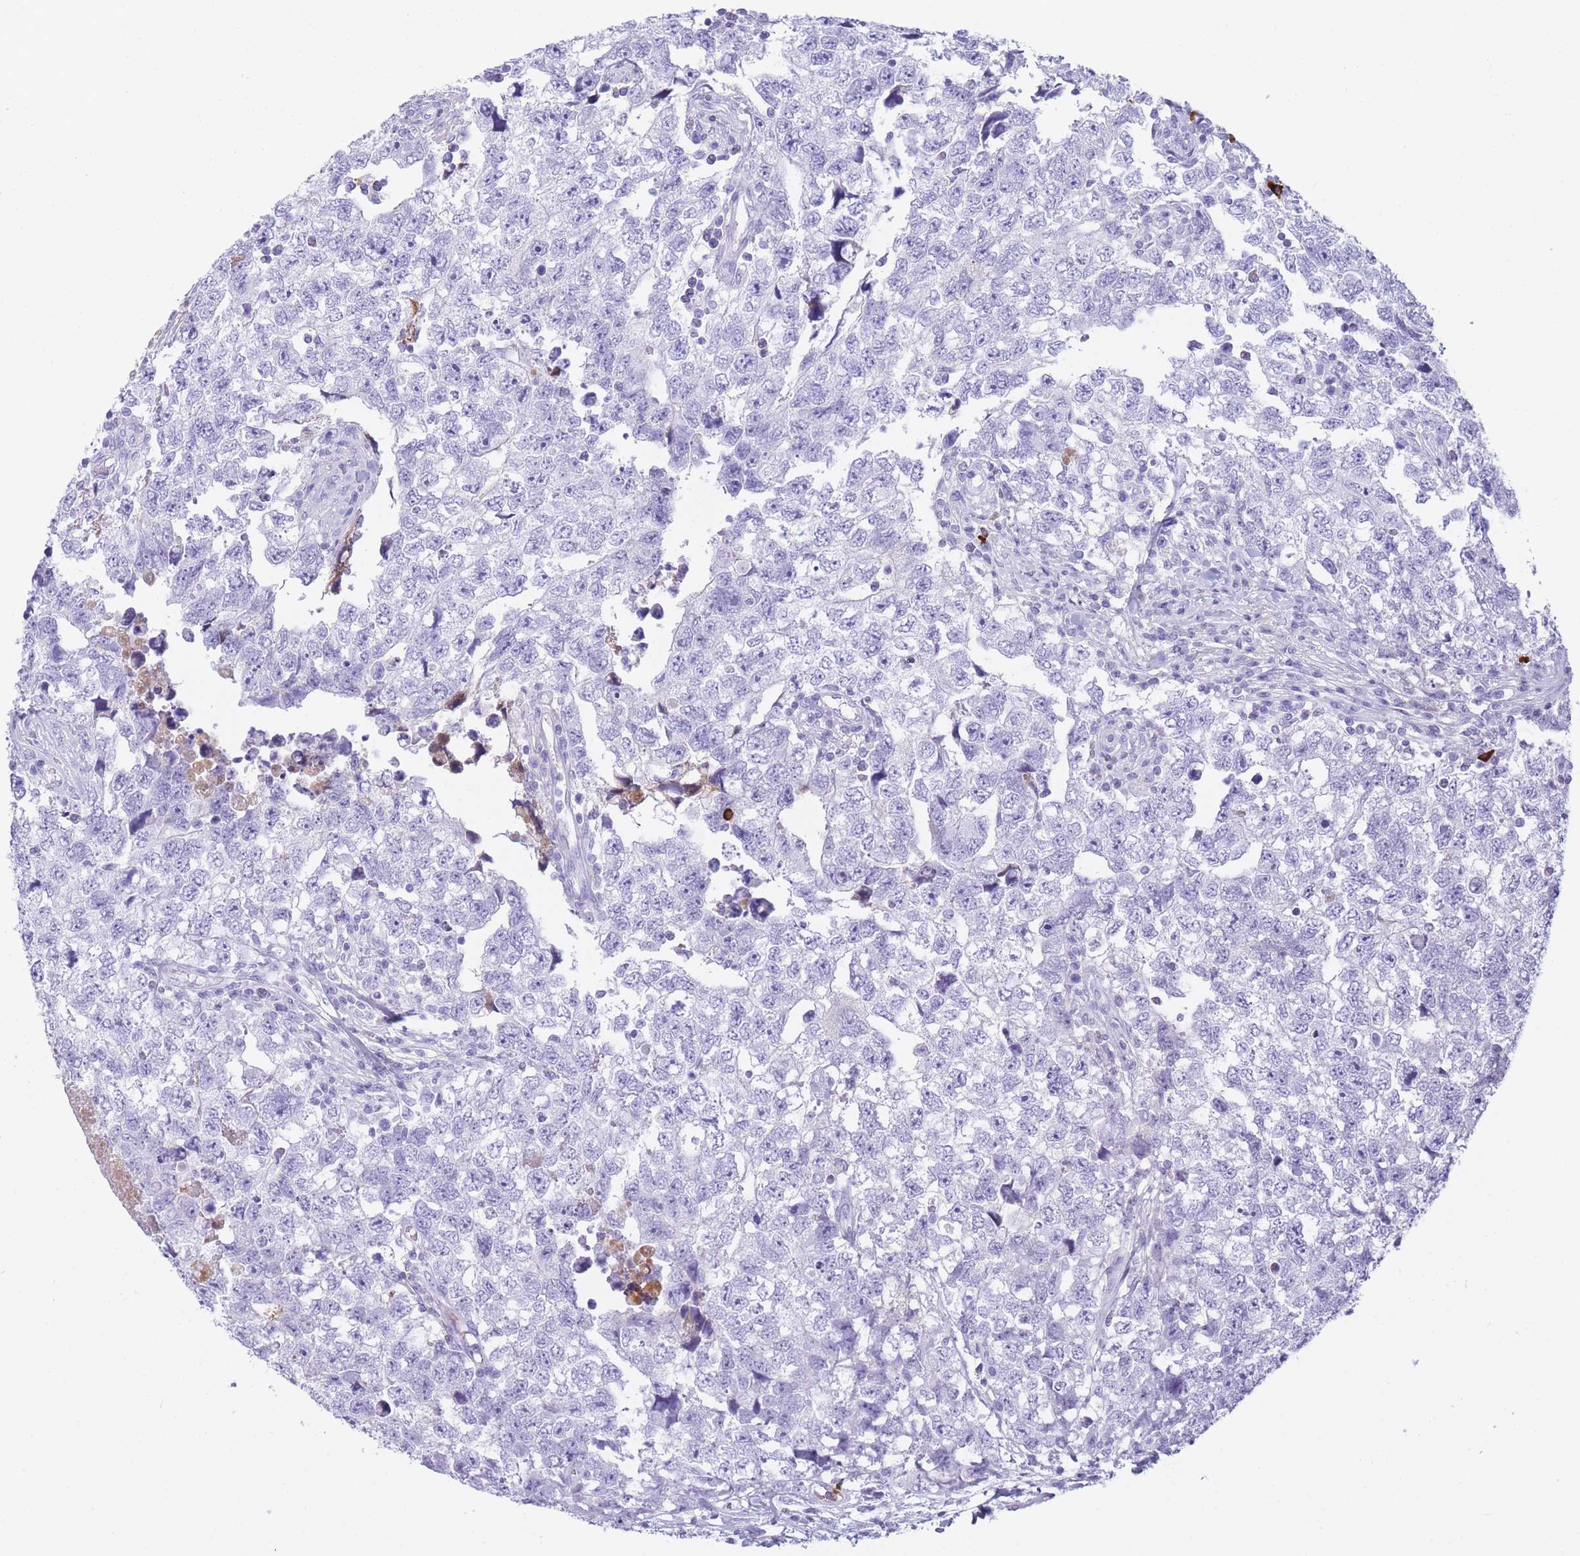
{"staining": {"intensity": "negative", "quantity": "none", "location": "none"}, "tissue": "testis cancer", "cell_type": "Tumor cells", "image_type": "cancer", "snomed": [{"axis": "morphology", "description": "Carcinoma, Embryonal, NOS"}, {"axis": "topography", "description": "Testis"}], "caption": "Immunohistochemistry (IHC) photomicrograph of human testis cancer (embryonal carcinoma) stained for a protein (brown), which exhibits no staining in tumor cells. The staining was performed using DAB to visualize the protein expression in brown, while the nuclei were stained in blue with hematoxylin (Magnification: 20x).", "gene": "TNFSF11", "patient": {"sex": "male", "age": 22}}